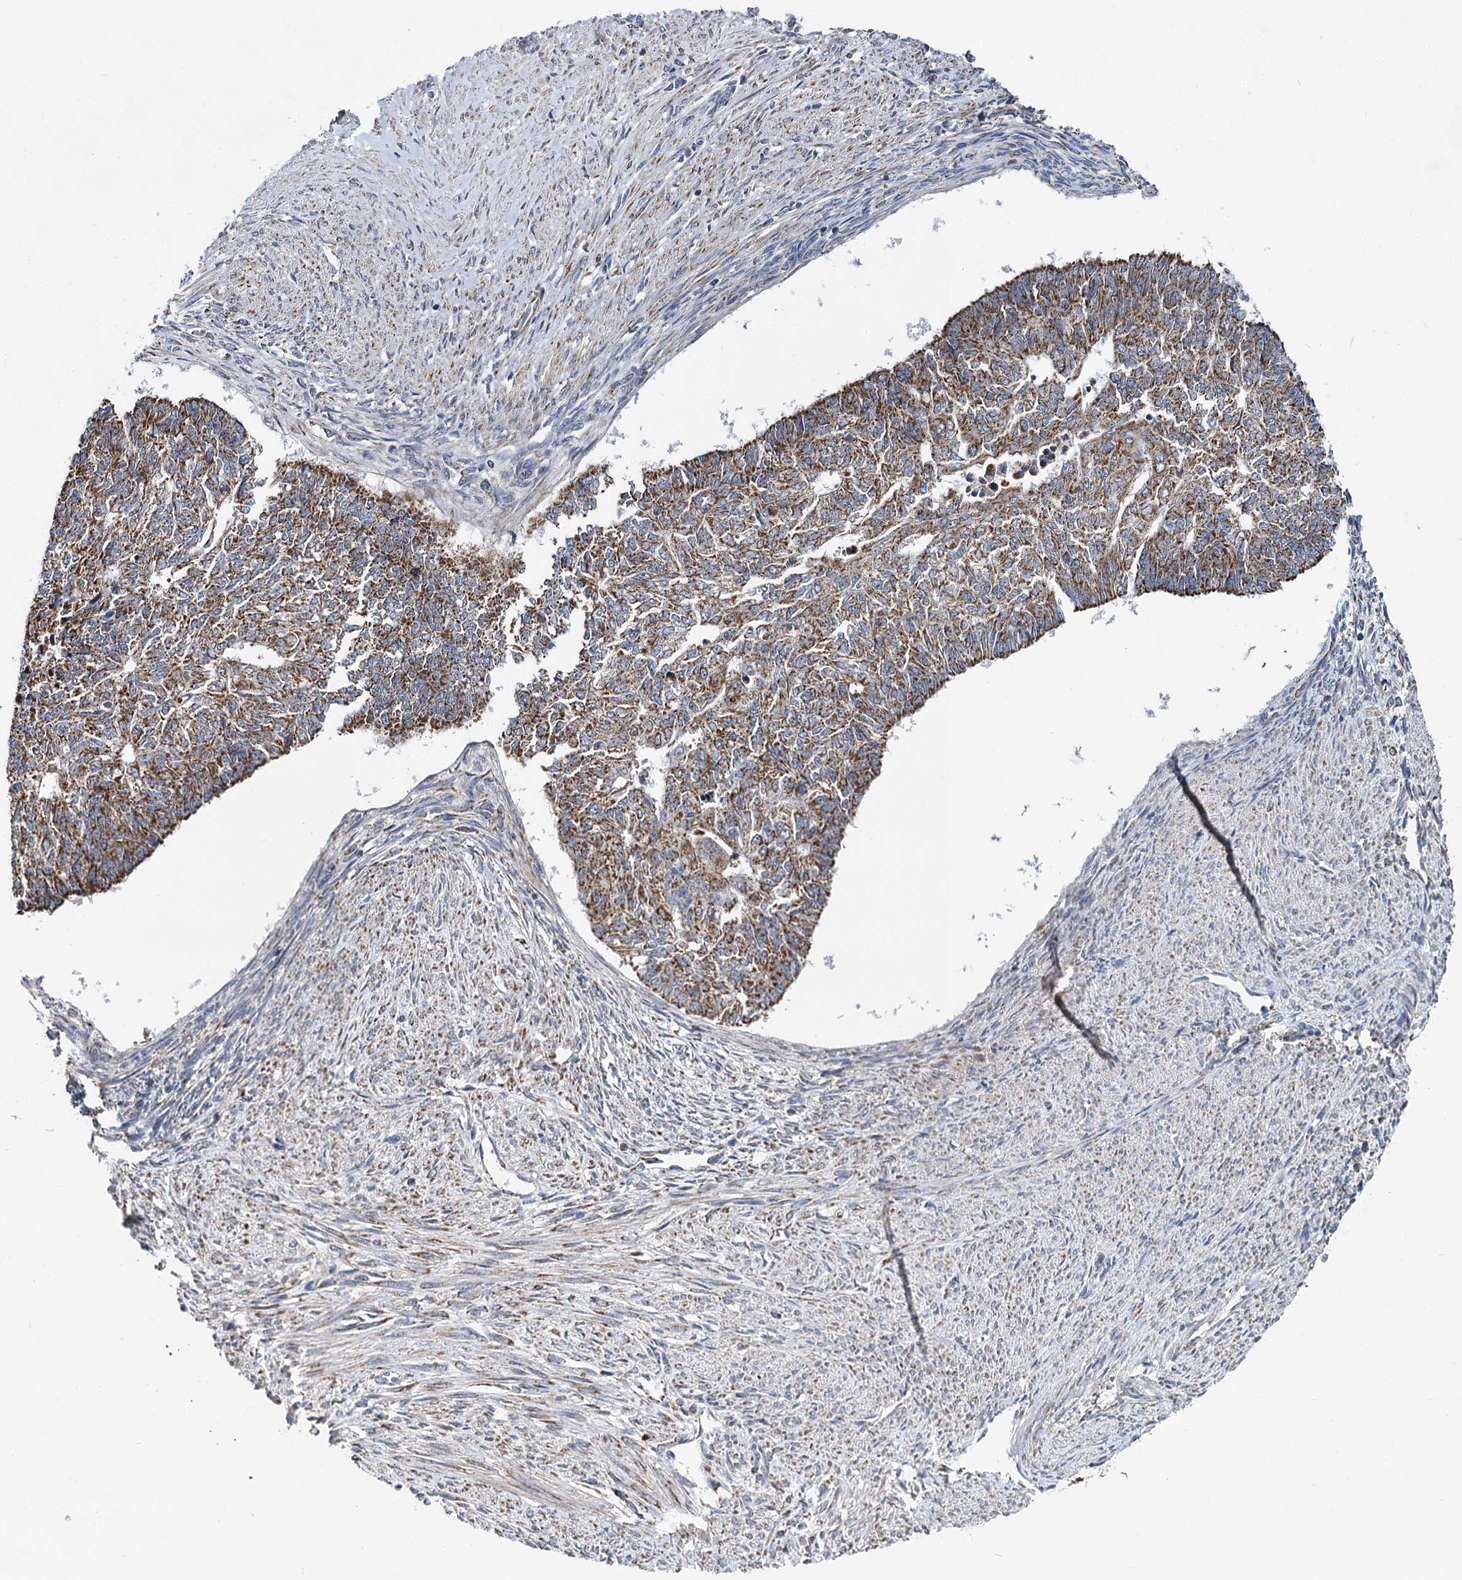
{"staining": {"intensity": "moderate", "quantity": ">75%", "location": "cytoplasmic/membranous"}, "tissue": "endometrial cancer", "cell_type": "Tumor cells", "image_type": "cancer", "snomed": [{"axis": "morphology", "description": "Adenocarcinoma, NOS"}, {"axis": "topography", "description": "Endometrium"}], "caption": "Immunohistochemical staining of human endometrial adenocarcinoma demonstrates medium levels of moderate cytoplasmic/membranous expression in approximately >75% of tumor cells.", "gene": "SPRYD3", "patient": {"sex": "female", "age": 32}}